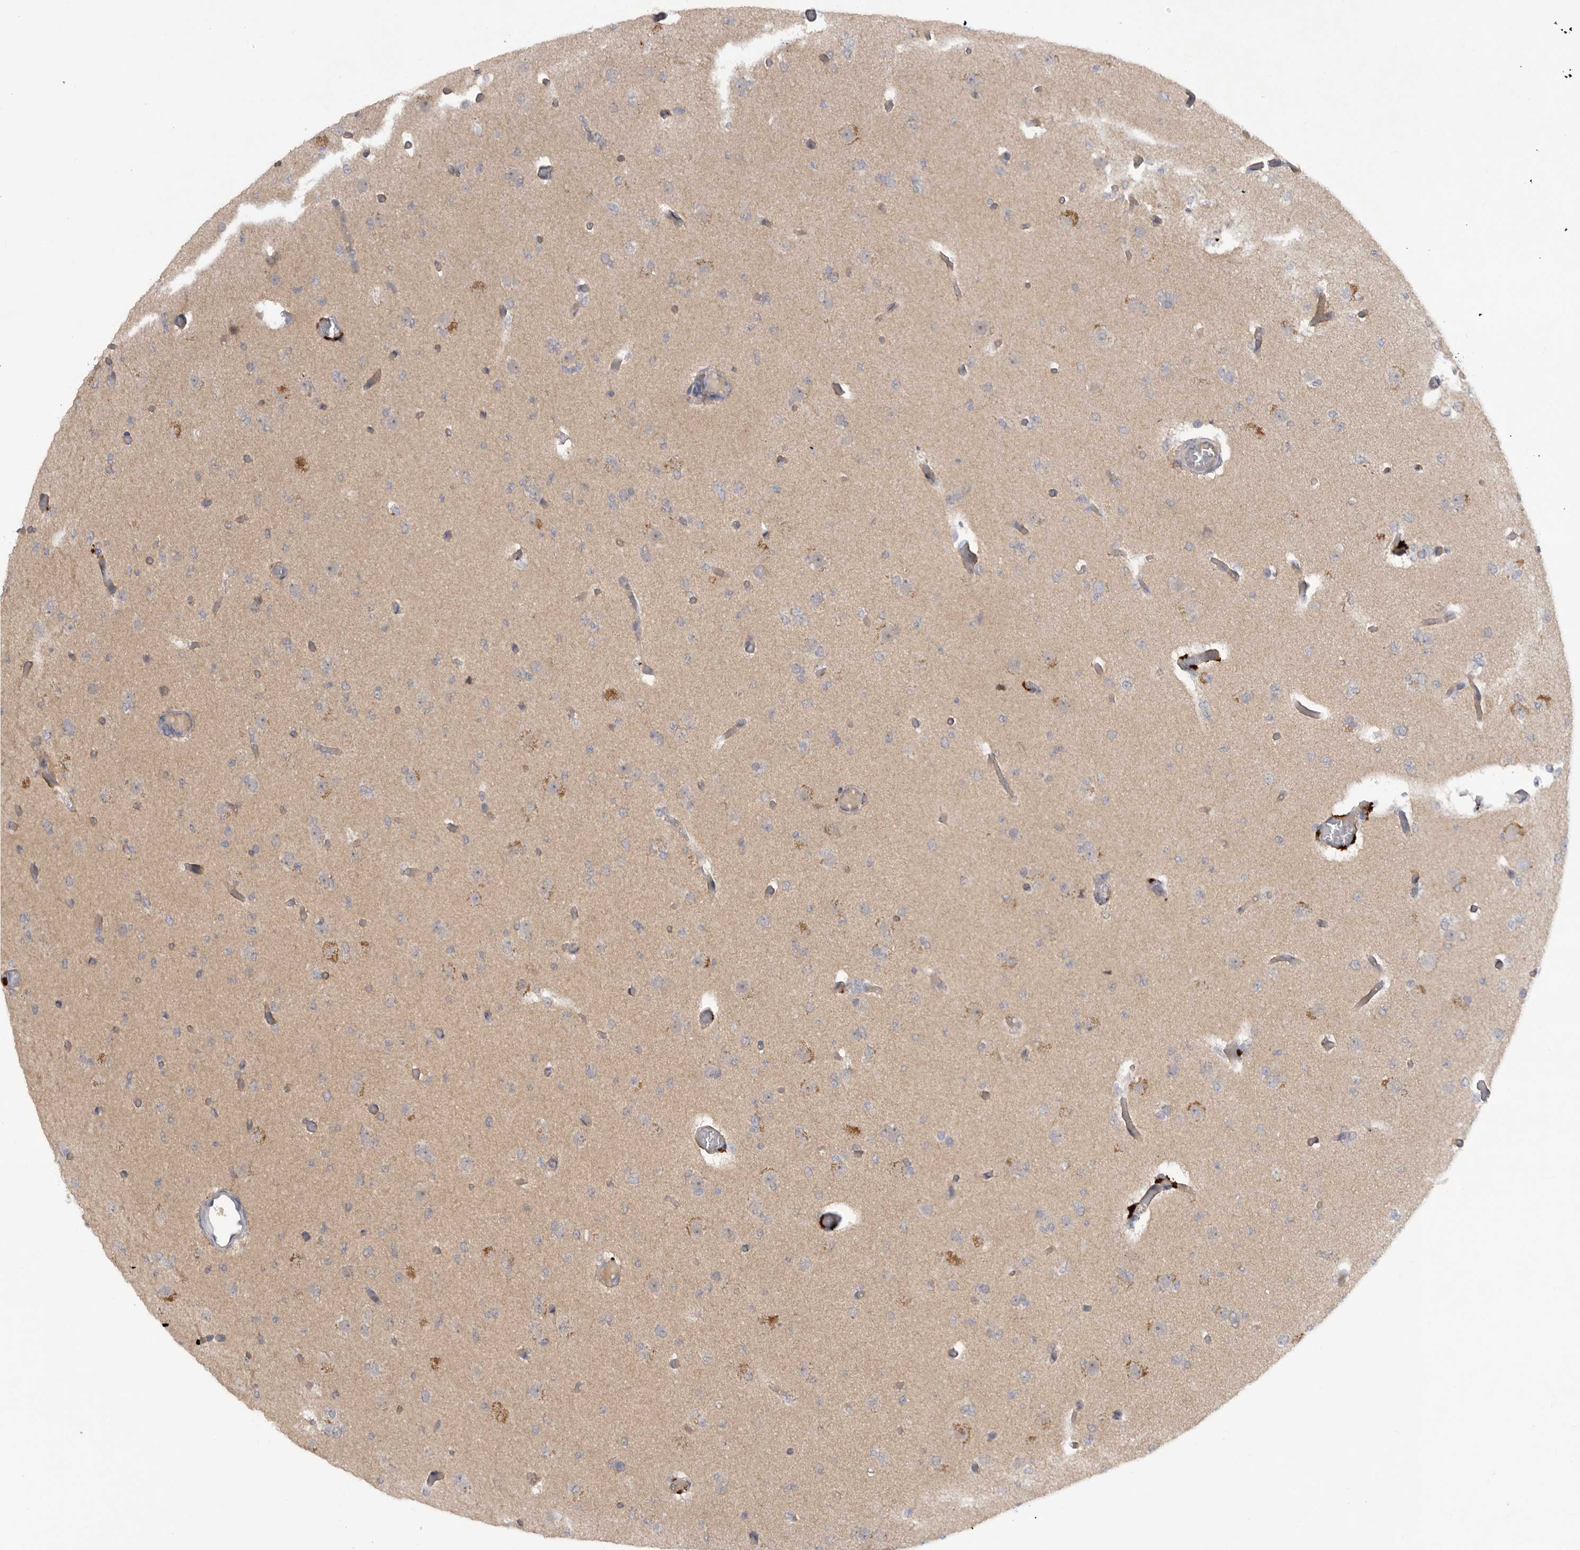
{"staining": {"intensity": "negative", "quantity": "none", "location": "none"}, "tissue": "glioma", "cell_type": "Tumor cells", "image_type": "cancer", "snomed": [{"axis": "morphology", "description": "Glioma, malignant, Low grade"}, {"axis": "topography", "description": "Brain"}], "caption": "Glioma stained for a protein using immunohistochemistry (IHC) reveals no expression tumor cells.", "gene": "DHDDS", "patient": {"sex": "female", "age": 22}}